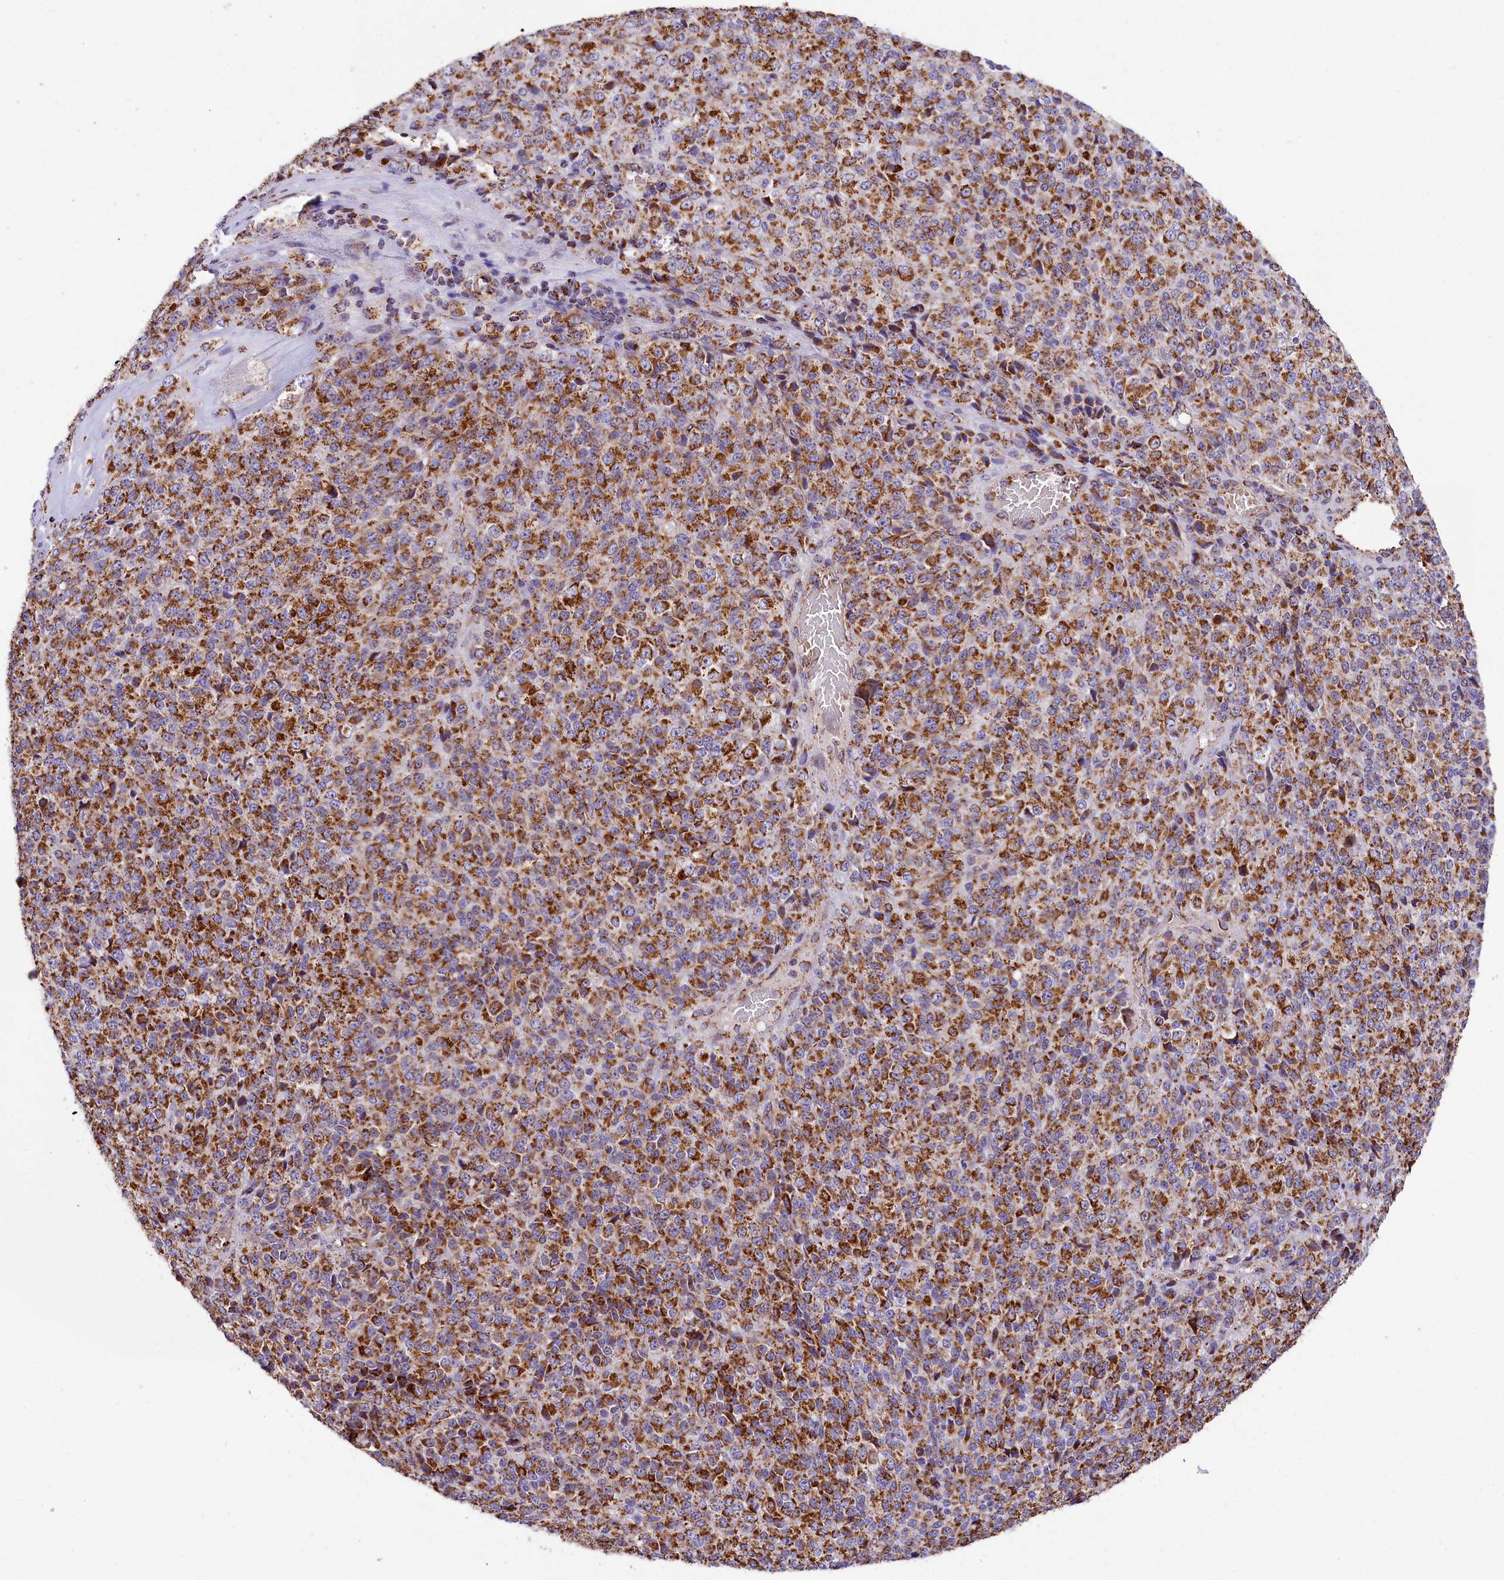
{"staining": {"intensity": "strong", "quantity": ">75%", "location": "cytoplasmic/membranous"}, "tissue": "melanoma", "cell_type": "Tumor cells", "image_type": "cancer", "snomed": [{"axis": "morphology", "description": "Malignant melanoma, Metastatic site"}, {"axis": "topography", "description": "Brain"}], "caption": "A brown stain shows strong cytoplasmic/membranous staining of a protein in human malignant melanoma (metastatic site) tumor cells.", "gene": "NDUFA8", "patient": {"sex": "female", "age": 56}}